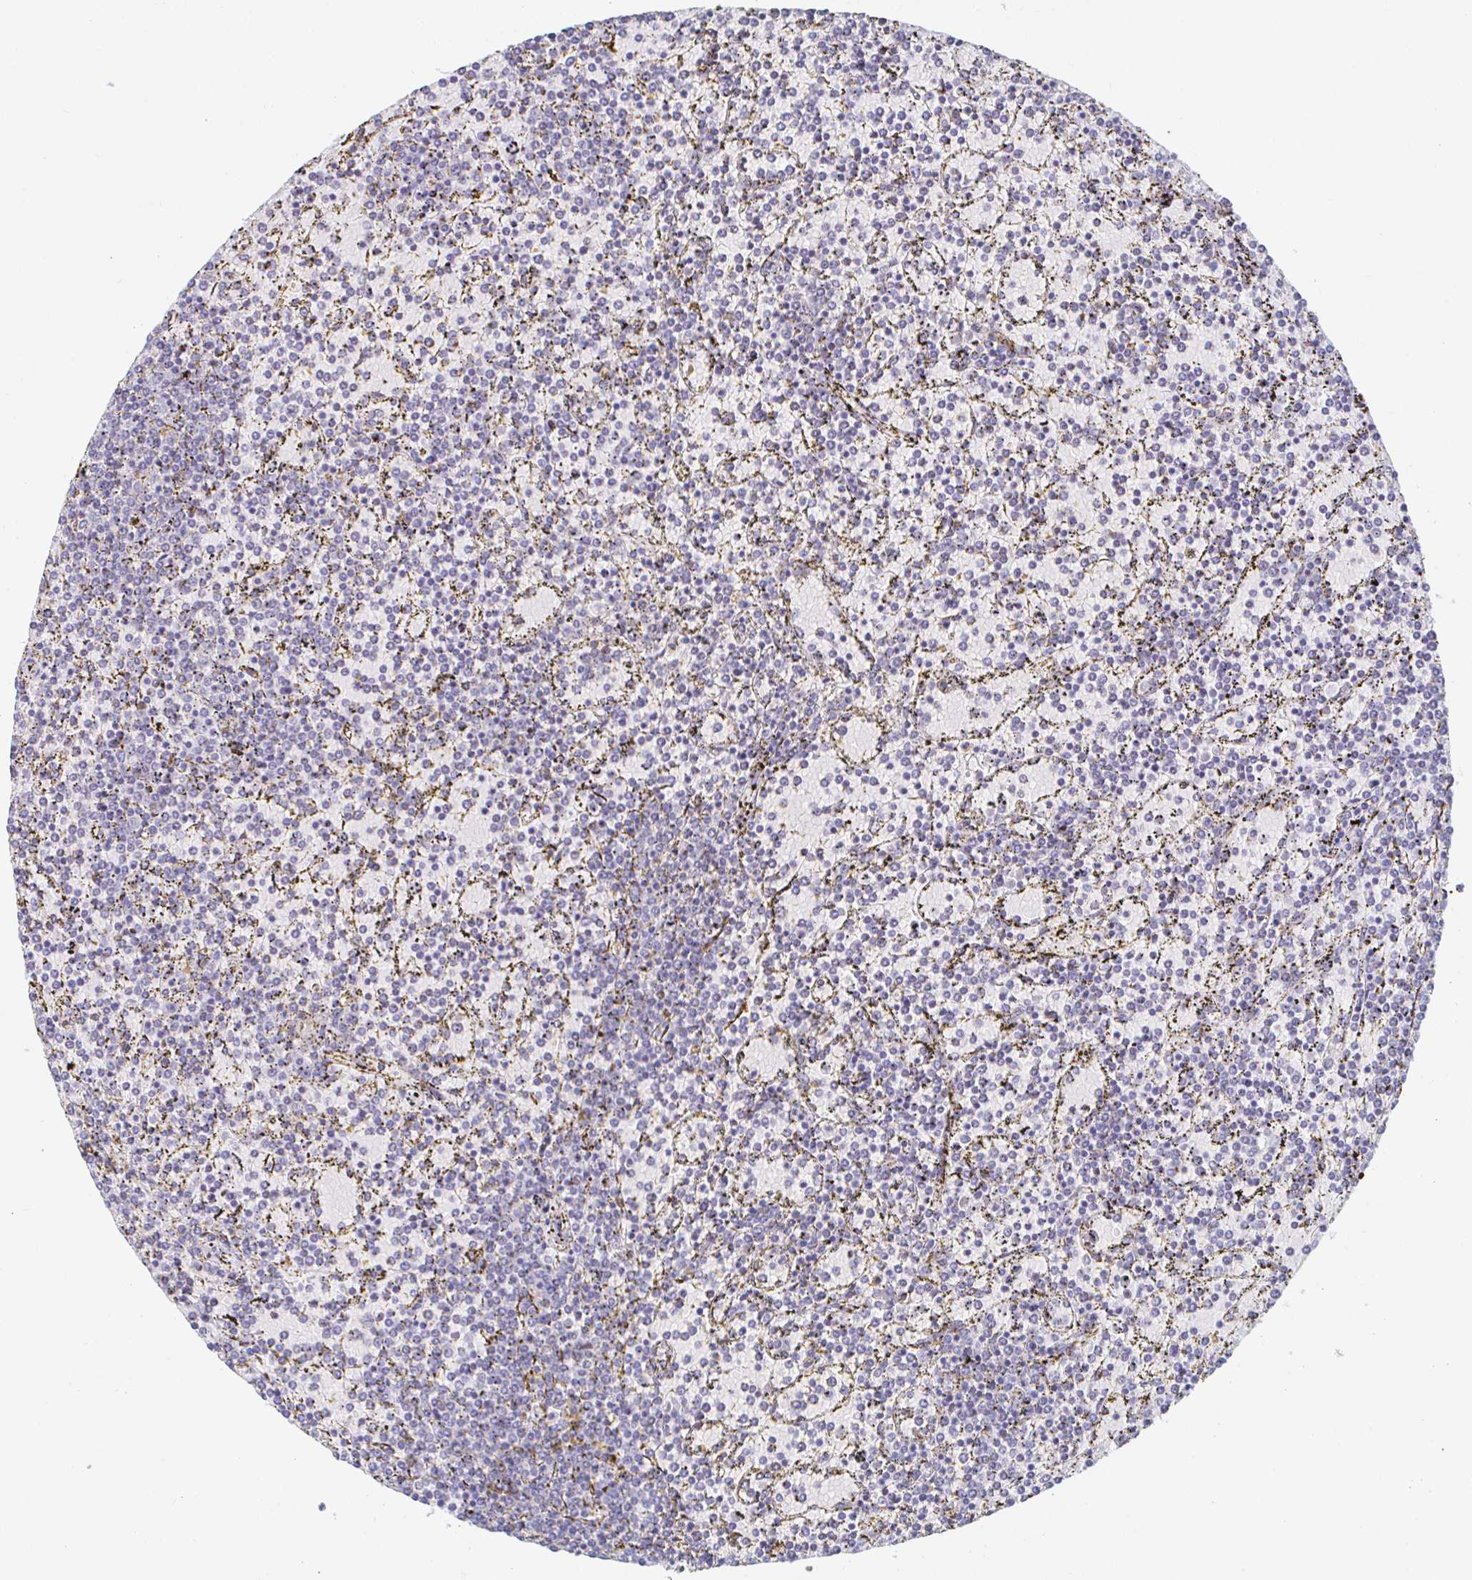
{"staining": {"intensity": "negative", "quantity": "none", "location": "none"}, "tissue": "lymphoma", "cell_type": "Tumor cells", "image_type": "cancer", "snomed": [{"axis": "morphology", "description": "Malignant lymphoma, non-Hodgkin's type, Low grade"}, {"axis": "topography", "description": "Spleen"}], "caption": "Image shows no protein staining in tumor cells of lymphoma tissue.", "gene": "PDE6B", "patient": {"sex": "female", "age": 77}}